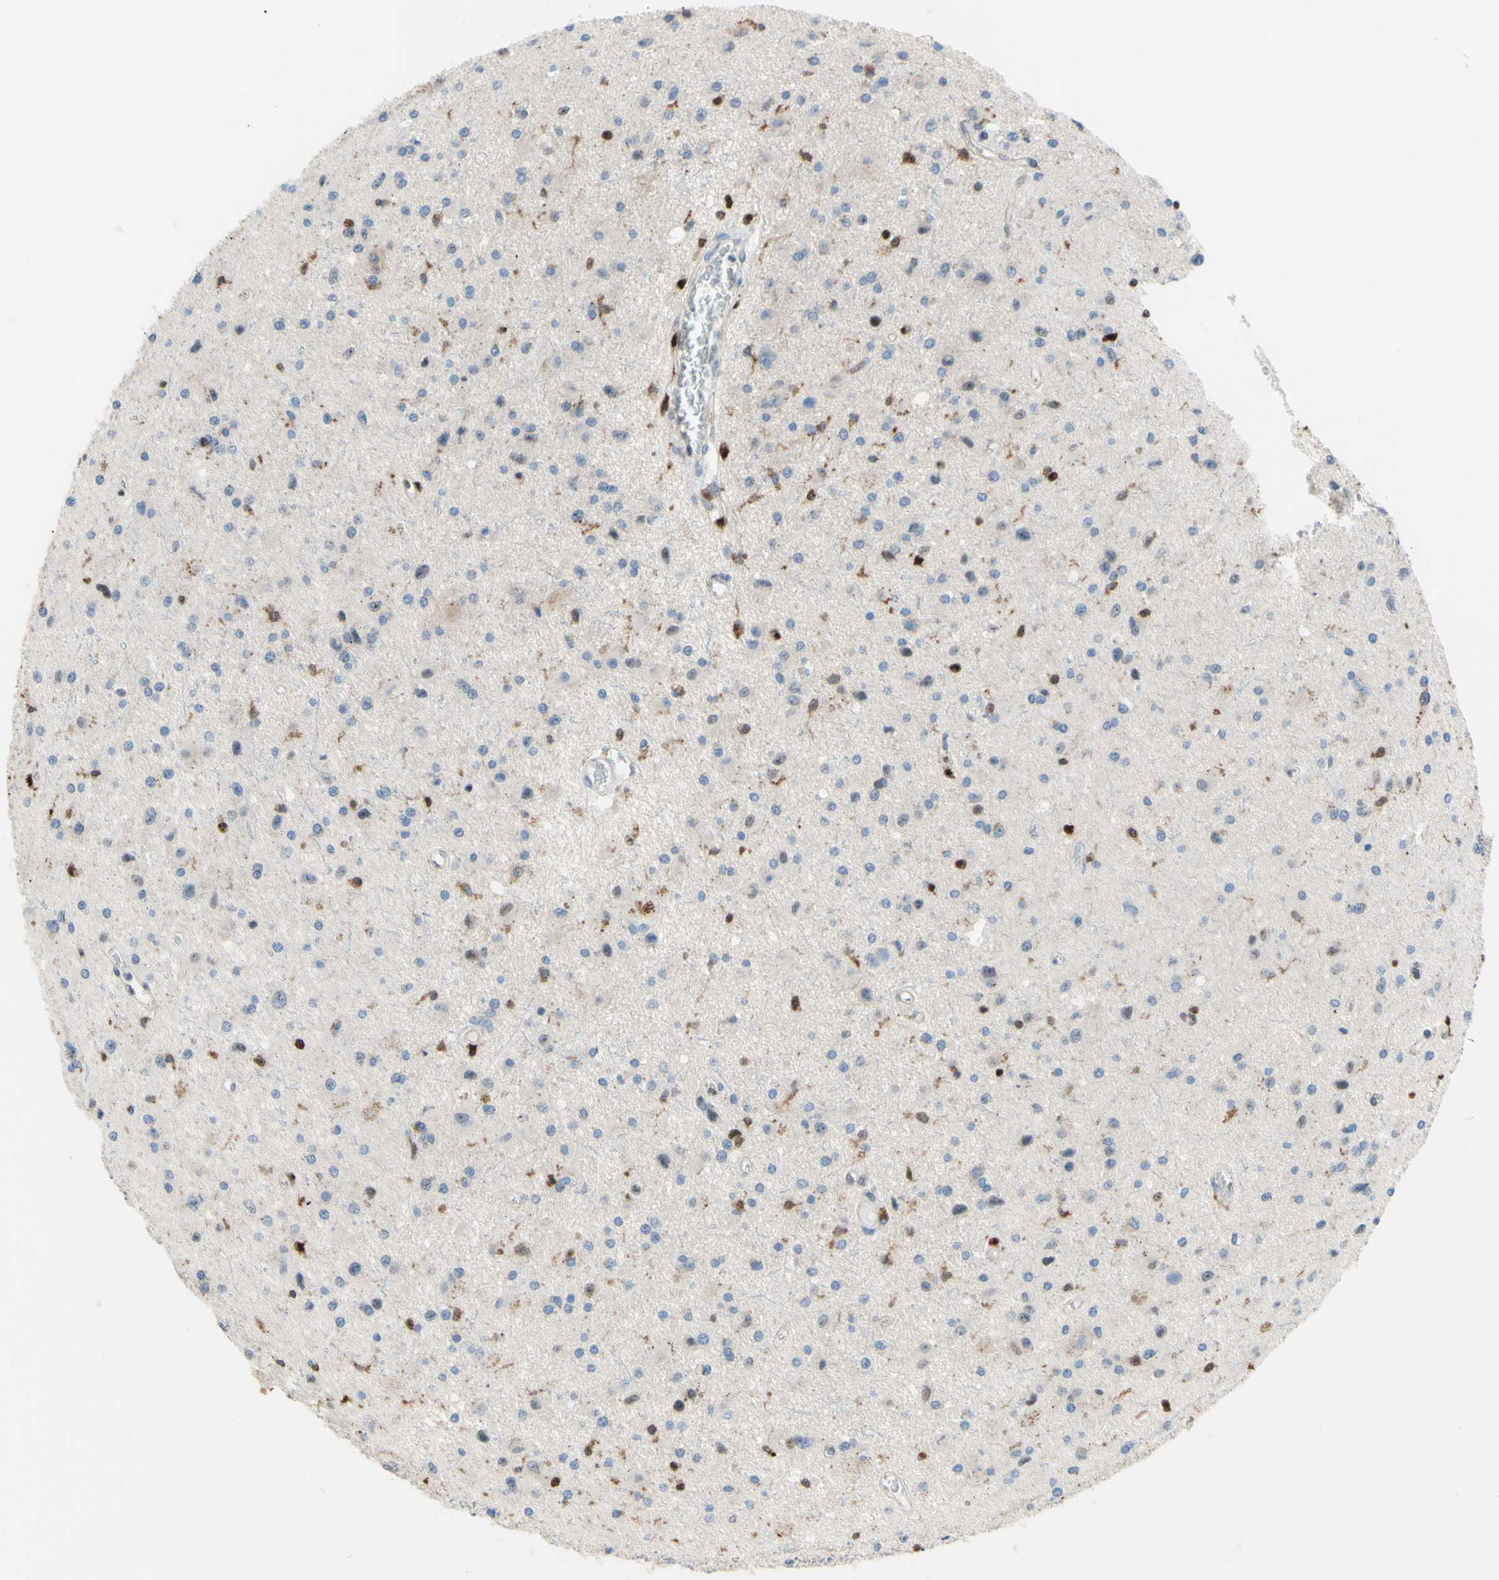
{"staining": {"intensity": "negative", "quantity": "none", "location": "none"}, "tissue": "glioma", "cell_type": "Tumor cells", "image_type": "cancer", "snomed": [{"axis": "morphology", "description": "Glioma, malignant, Low grade"}, {"axis": "topography", "description": "Brain"}], "caption": "A high-resolution micrograph shows IHC staining of malignant glioma (low-grade), which displays no significant positivity in tumor cells.", "gene": "EED", "patient": {"sex": "male", "age": 58}}